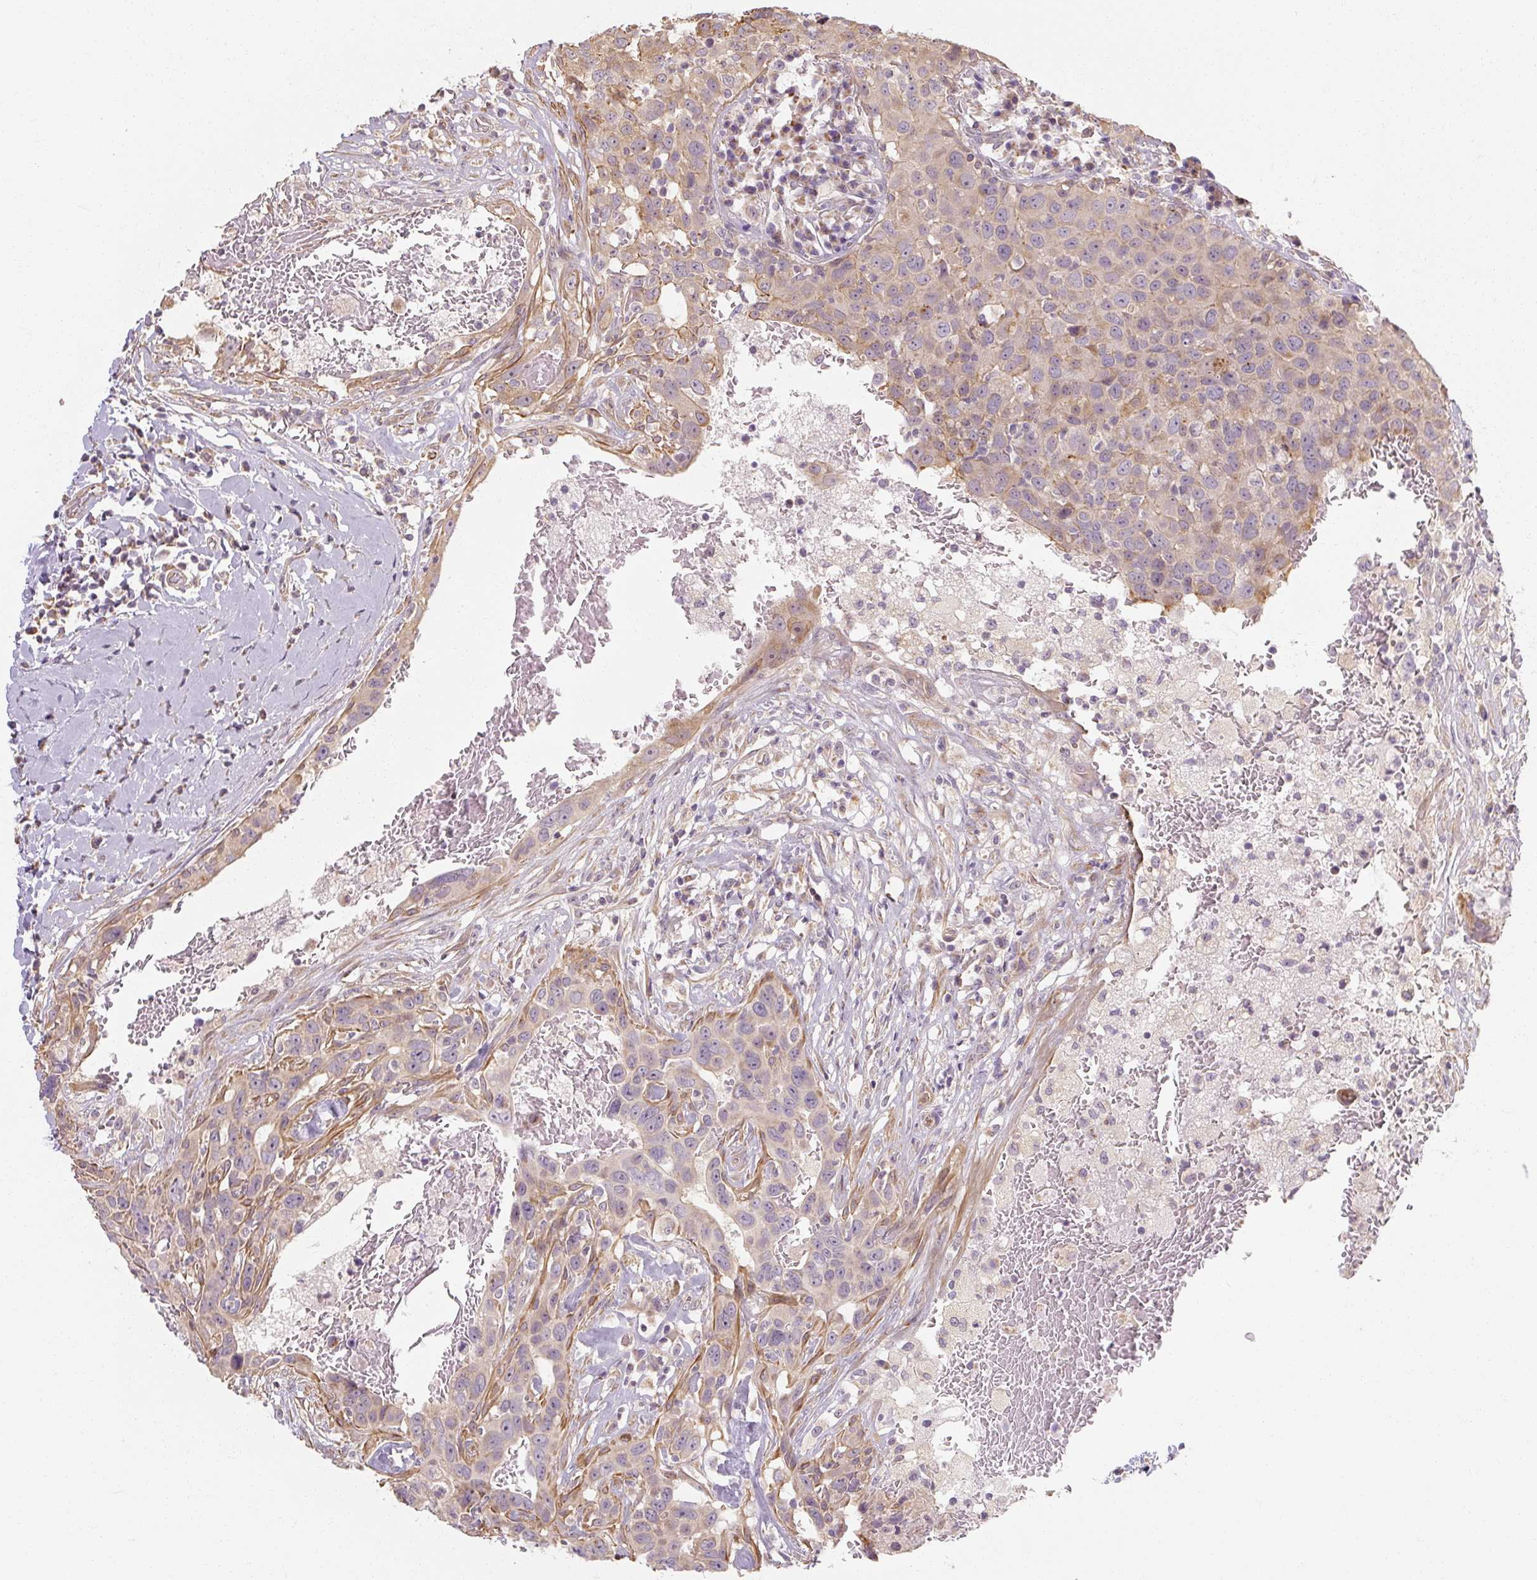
{"staining": {"intensity": "weak", "quantity": "<25%", "location": "cytoplasmic/membranous"}, "tissue": "breast cancer", "cell_type": "Tumor cells", "image_type": "cancer", "snomed": [{"axis": "morphology", "description": "Duct carcinoma"}, {"axis": "topography", "description": "Breast"}], "caption": "The histopathology image demonstrates no staining of tumor cells in intraductal carcinoma (breast).", "gene": "RB1CC1", "patient": {"sex": "female", "age": 27}}